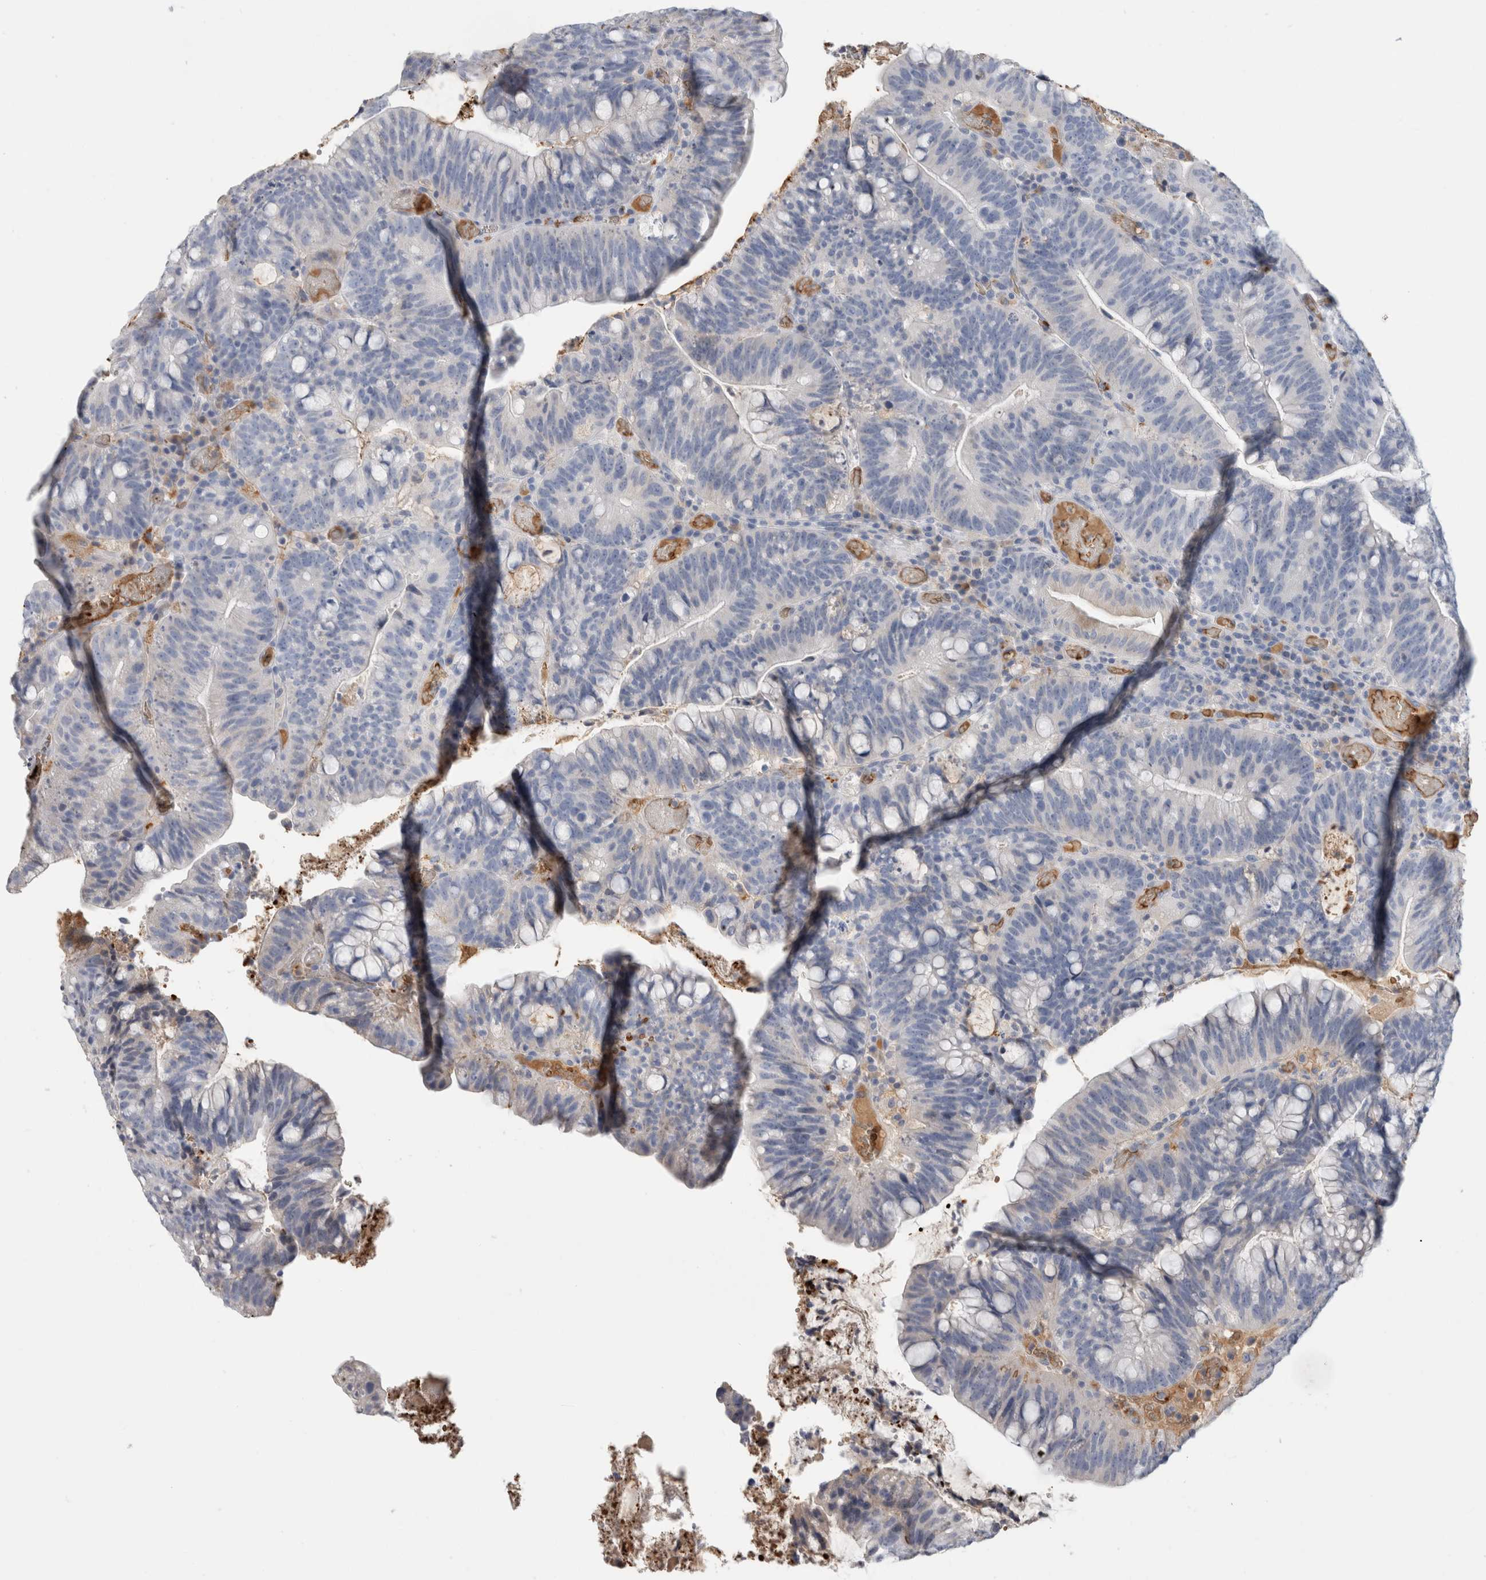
{"staining": {"intensity": "negative", "quantity": "none", "location": "none"}, "tissue": "colorectal cancer", "cell_type": "Tumor cells", "image_type": "cancer", "snomed": [{"axis": "morphology", "description": "Adenocarcinoma, NOS"}, {"axis": "topography", "description": "Colon"}], "caption": "Immunohistochemistry (IHC) photomicrograph of neoplastic tissue: human colorectal cancer stained with DAB displays no significant protein expression in tumor cells.", "gene": "CA1", "patient": {"sex": "female", "age": 66}}